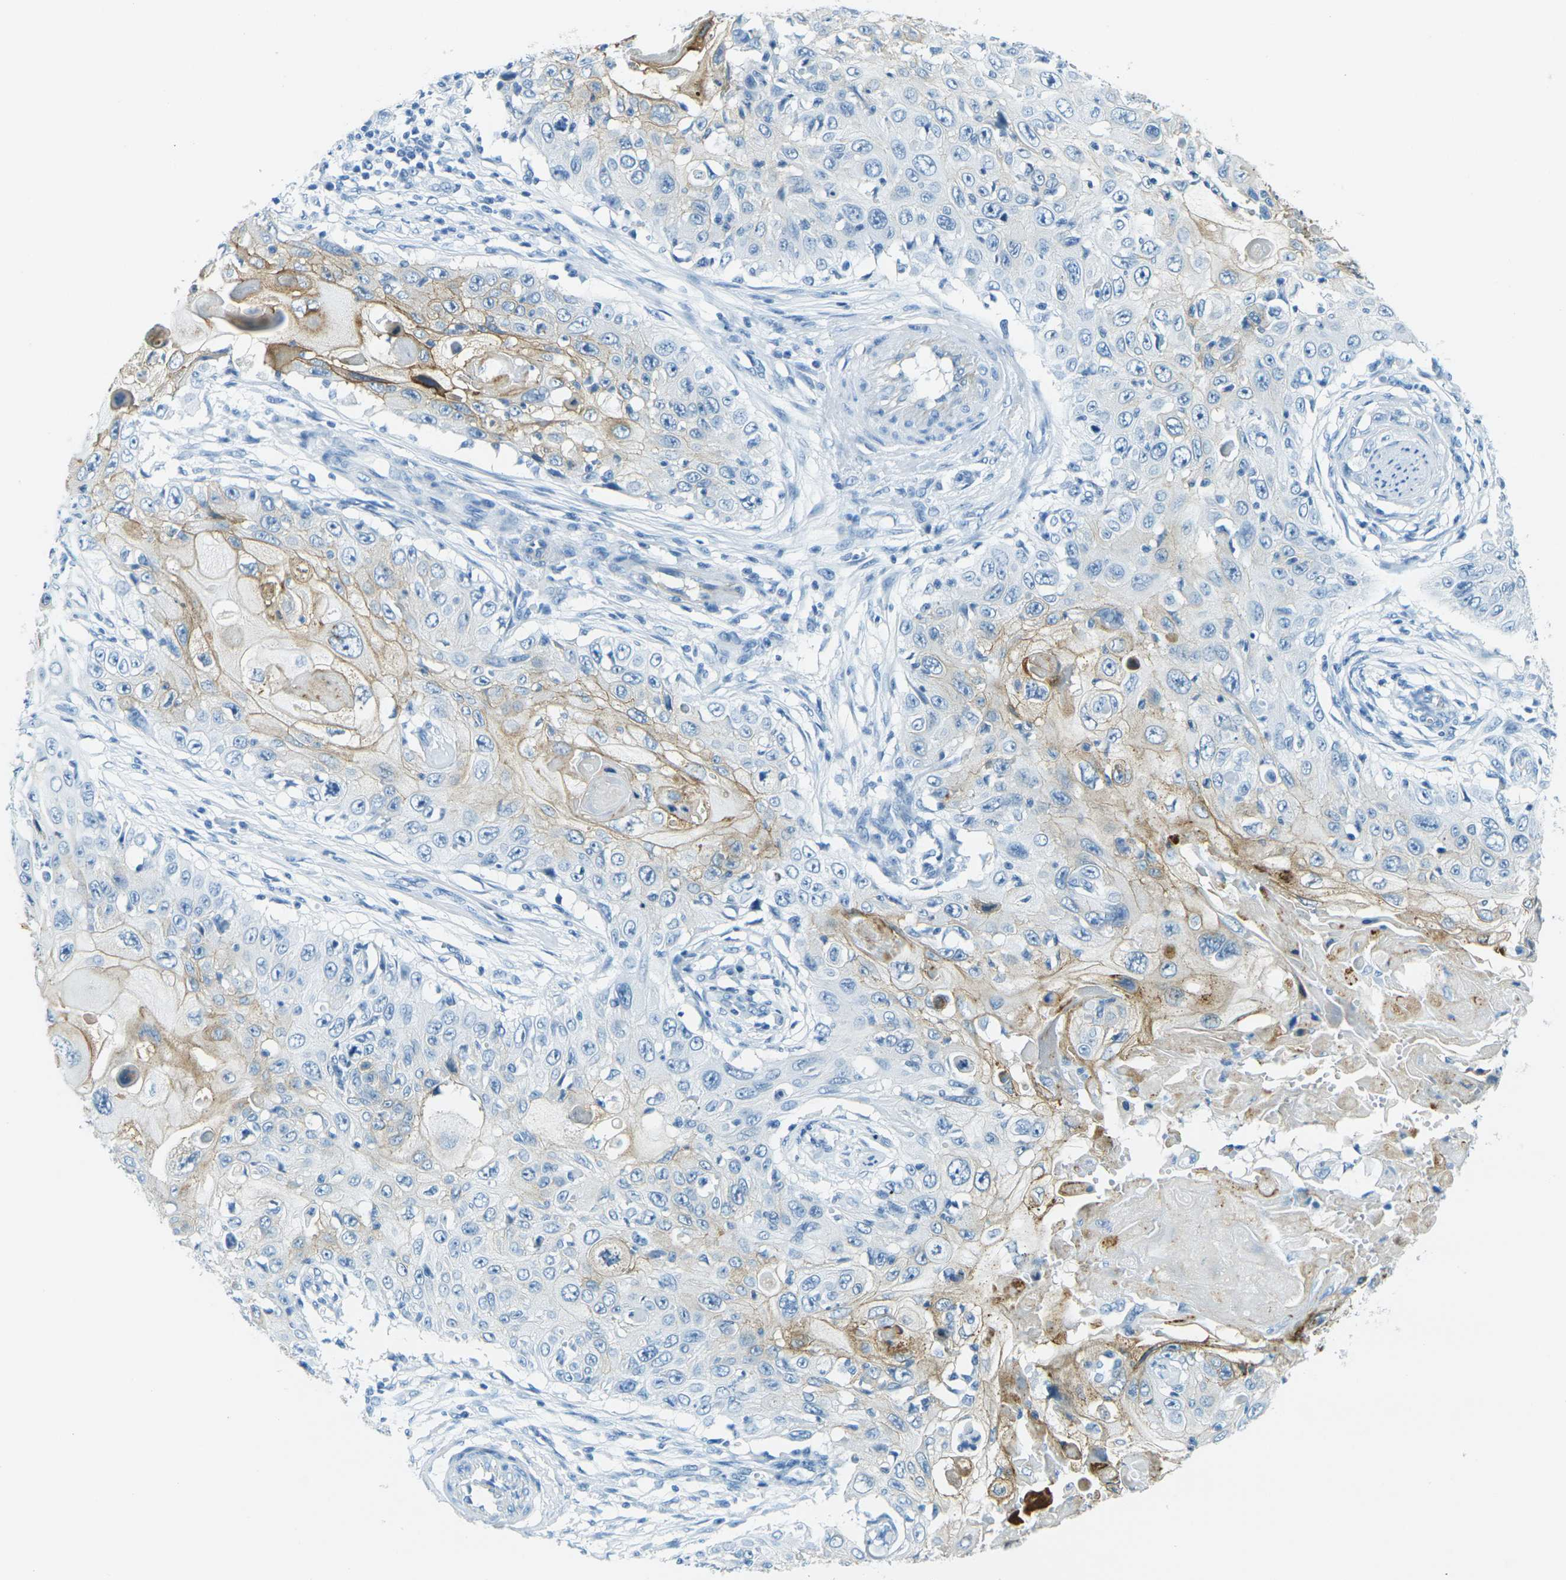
{"staining": {"intensity": "negative", "quantity": "none", "location": "none"}, "tissue": "skin cancer", "cell_type": "Tumor cells", "image_type": "cancer", "snomed": [{"axis": "morphology", "description": "Squamous cell carcinoma, NOS"}, {"axis": "topography", "description": "Skin"}], "caption": "Tumor cells are negative for protein expression in human skin cancer.", "gene": "OCLN", "patient": {"sex": "male", "age": 86}}